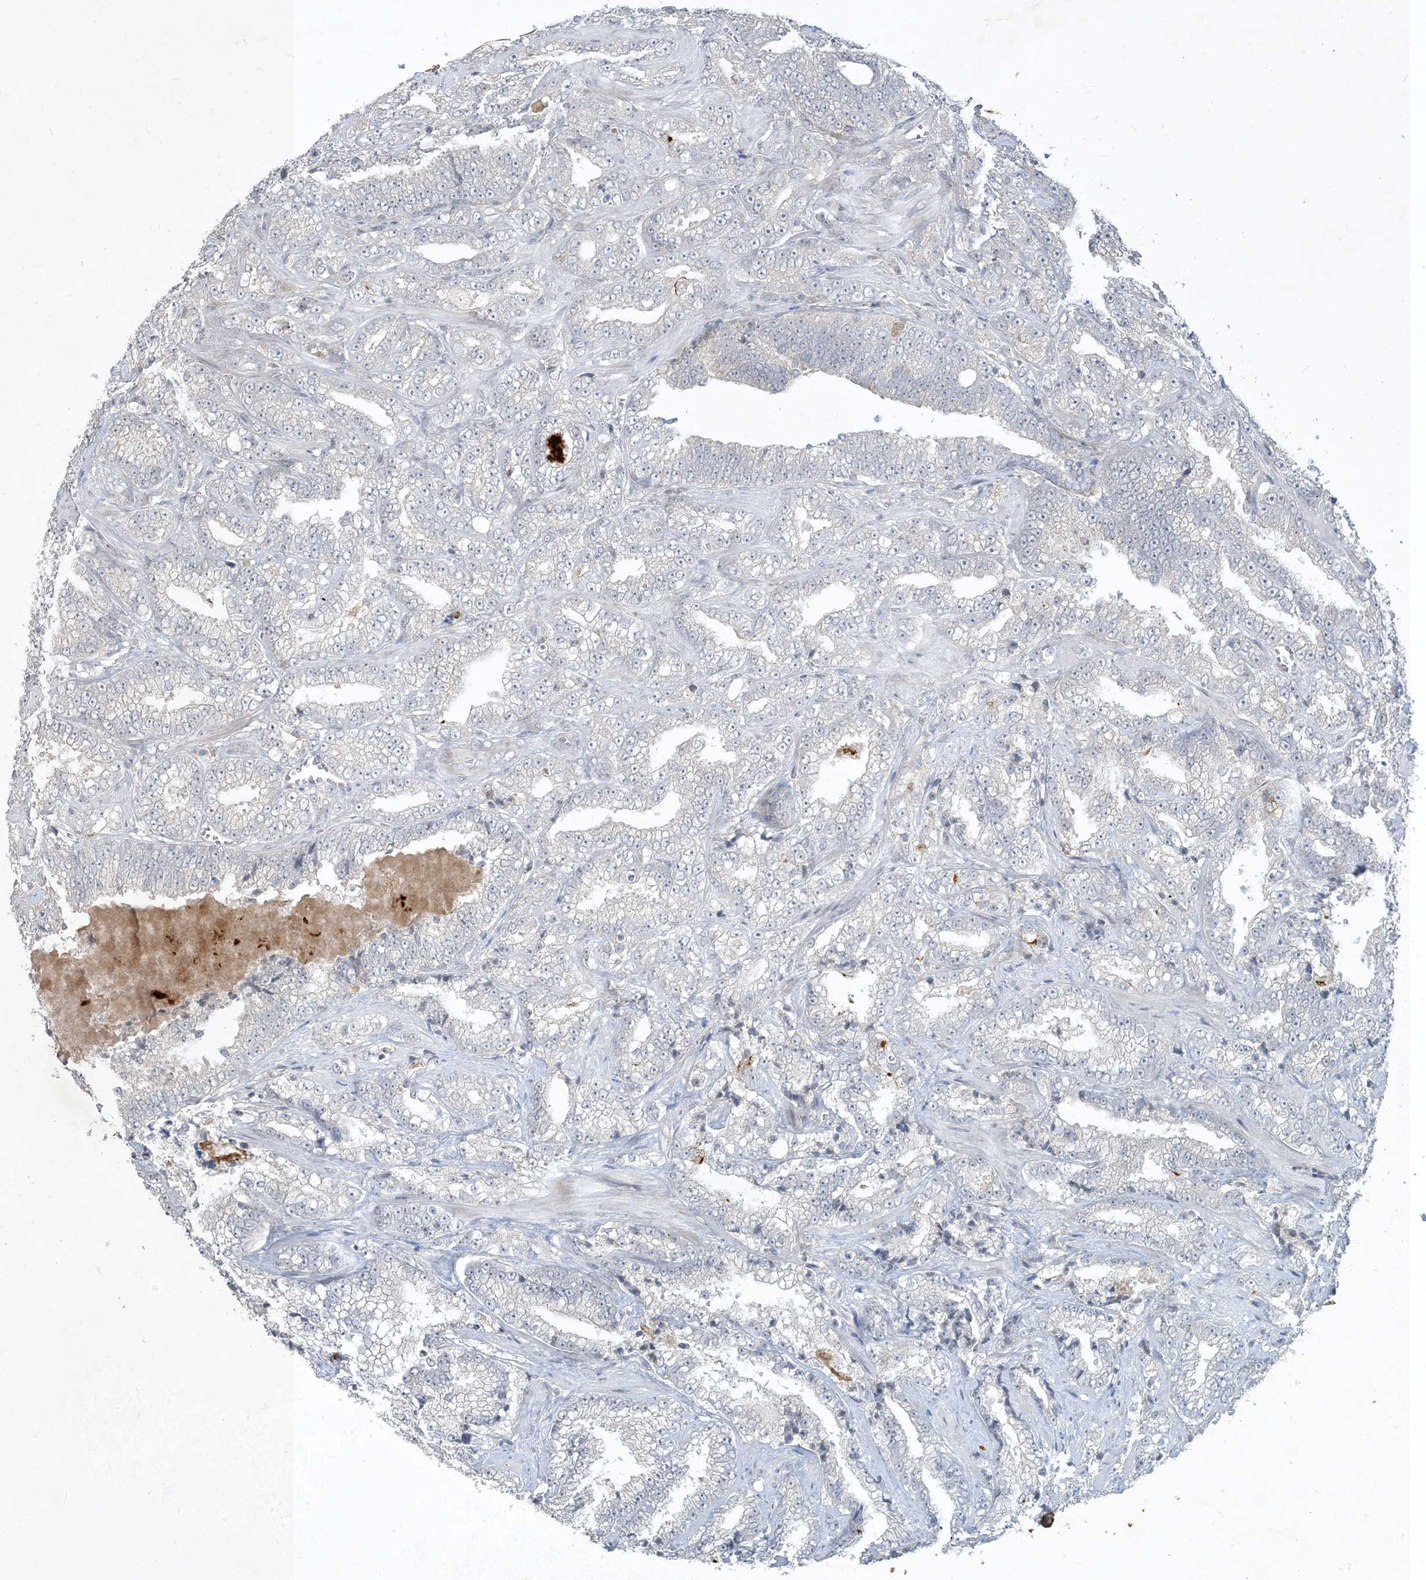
{"staining": {"intensity": "negative", "quantity": "none", "location": "none"}, "tissue": "prostate cancer", "cell_type": "Tumor cells", "image_type": "cancer", "snomed": [{"axis": "morphology", "description": "Adenocarcinoma, High grade"}, {"axis": "topography", "description": "Prostate and seminal vesicle, NOS"}], "caption": "Immunohistochemistry (IHC) image of prostate cancer (adenocarcinoma (high-grade)) stained for a protein (brown), which reveals no staining in tumor cells.", "gene": "CDS1", "patient": {"sex": "male", "age": 67}}